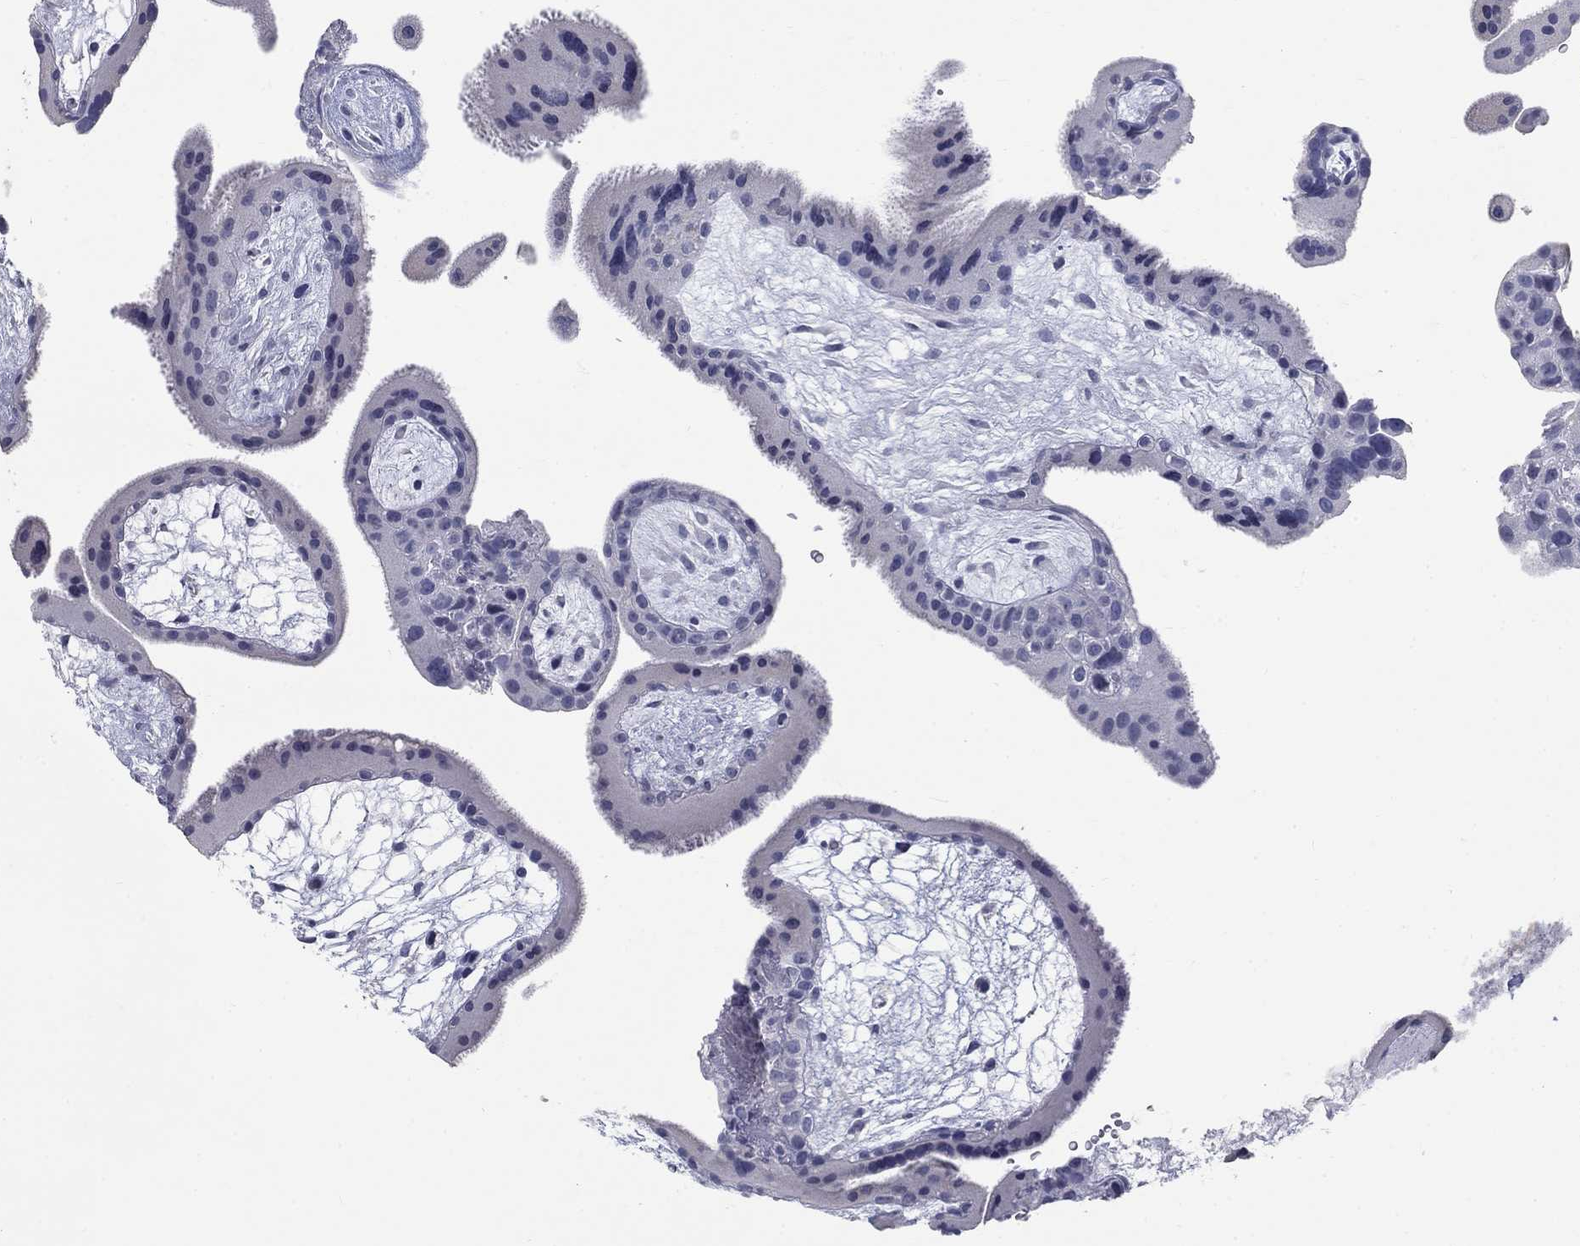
{"staining": {"intensity": "negative", "quantity": "none", "location": "none"}, "tissue": "placenta", "cell_type": "Decidual cells", "image_type": "normal", "snomed": [{"axis": "morphology", "description": "Normal tissue, NOS"}, {"axis": "topography", "description": "Placenta"}], "caption": "This is an IHC micrograph of normal placenta. There is no positivity in decidual cells.", "gene": "ELAVL4", "patient": {"sex": "female", "age": 19}}